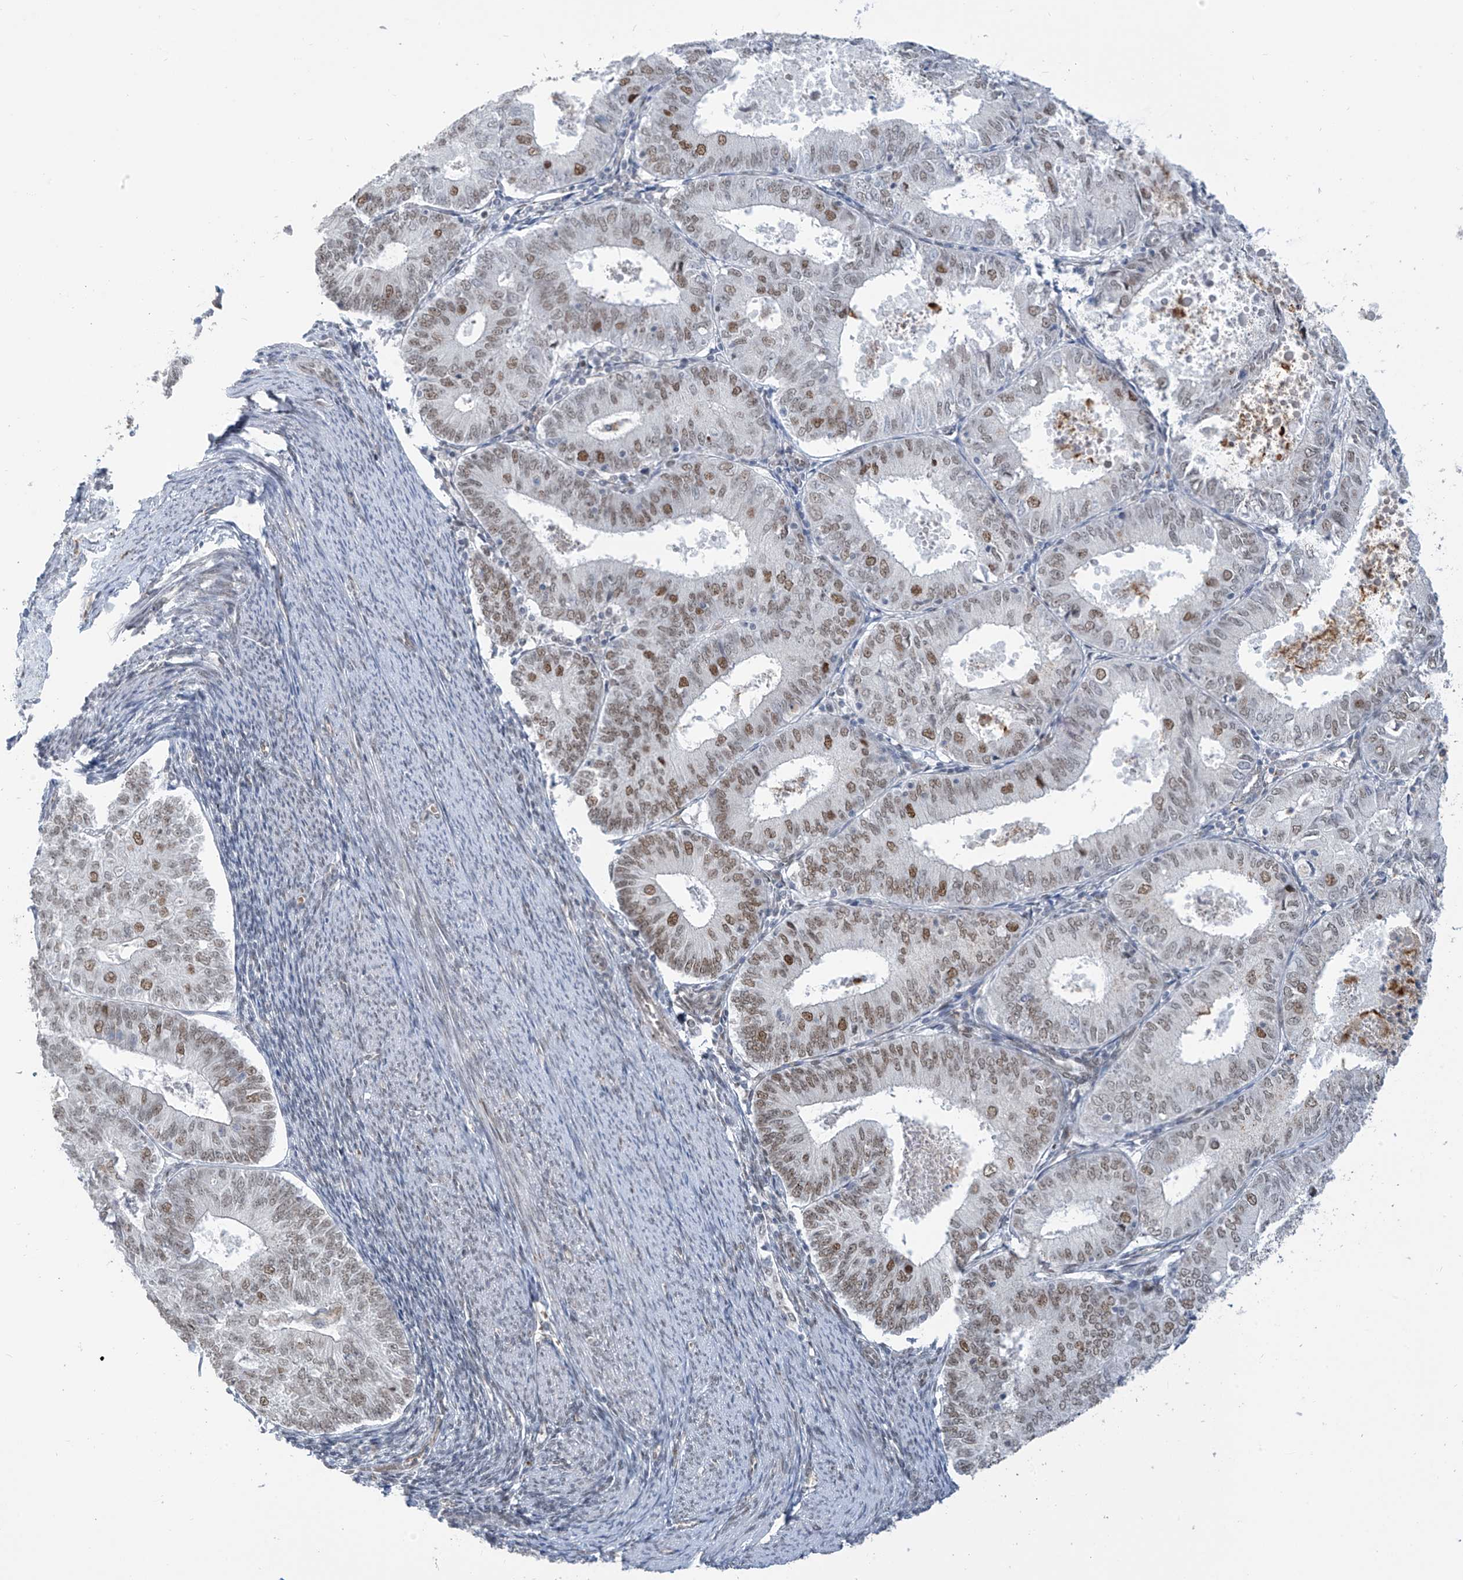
{"staining": {"intensity": "moderate", "quantity": "25%-75%", "location": "nuclear"}, "tissue": "endometrial cancer", "cell_type": "Tumor cells", "image_type": "cancer", "snomed": [{"axis": "morphology", "description": "Adenocarcinoma, NOS"}, {"axis": "topography", "description": "Endometrium"}], "caption": "Protein expression by immunohistochemistry (IHC) displays moderate nuclear staining in about 25%-75% of tumor cells in endometrial cancer (adenocarcinoma).", "gene": "MCM9", "patient": {"sex": "female", "age": 57}}